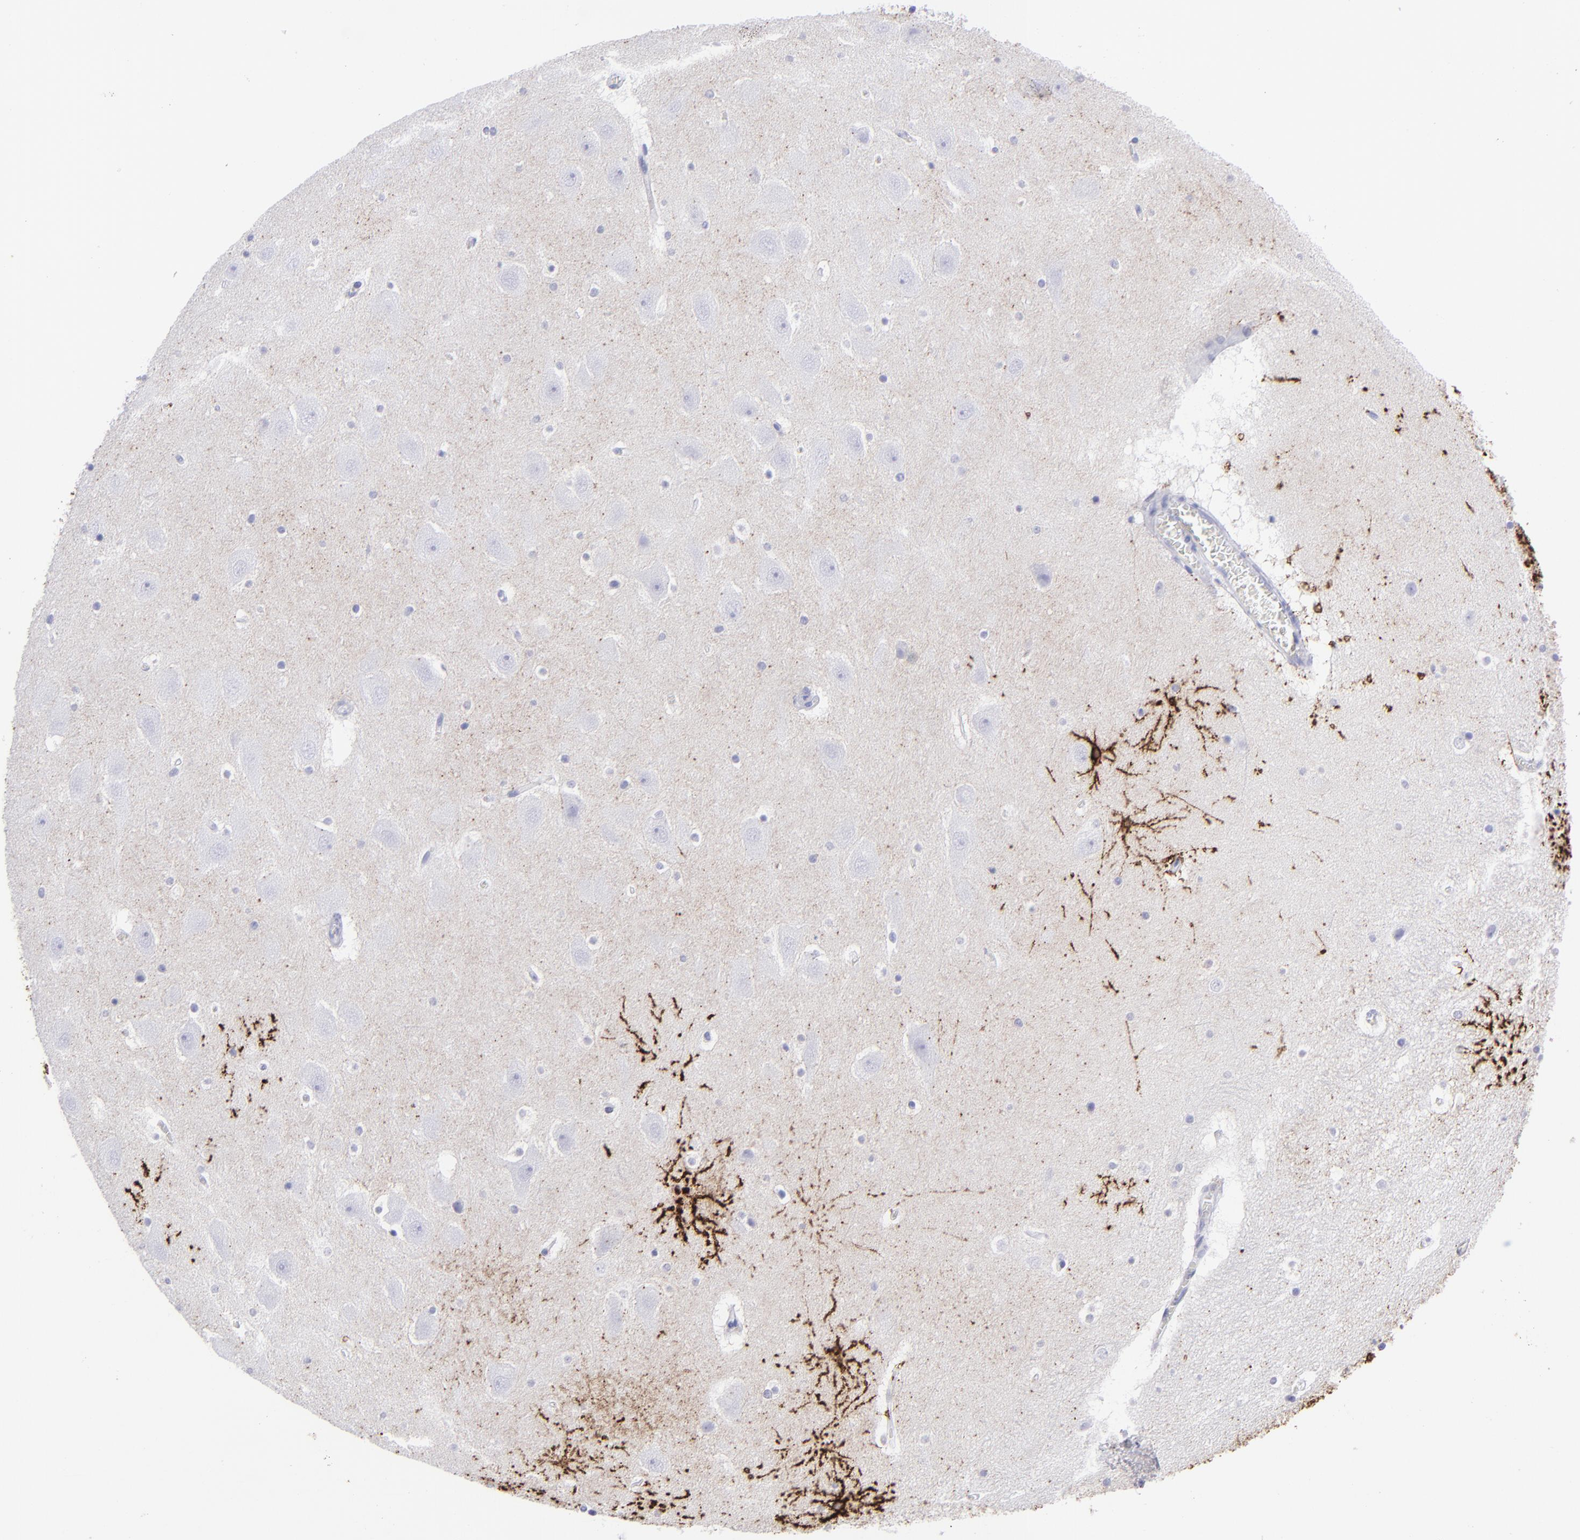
{"staining": {"intensity": "strong", "quantity": "<25%", "location": "cytoplasmic/membranous"}, "tissue": "hippocampus", "cell_type": "Glial cells", "image_type": "normal", "snomed": [{"axis": "morphology", "description": "Normal tissue, NOS"}, {"axis": "topography", "description": "Hippocampus"}], "caption": "Protein positivity by immunohistochemistry (IHC) reveals strong cytoplasmic/membranous staining in about <25% of glial cells in unremarkable hippocampus. (IHC, brightfield microscopy, high magnification).", "gene": "SLC1A2", "patient": {"sex": "male", "age": 45}}